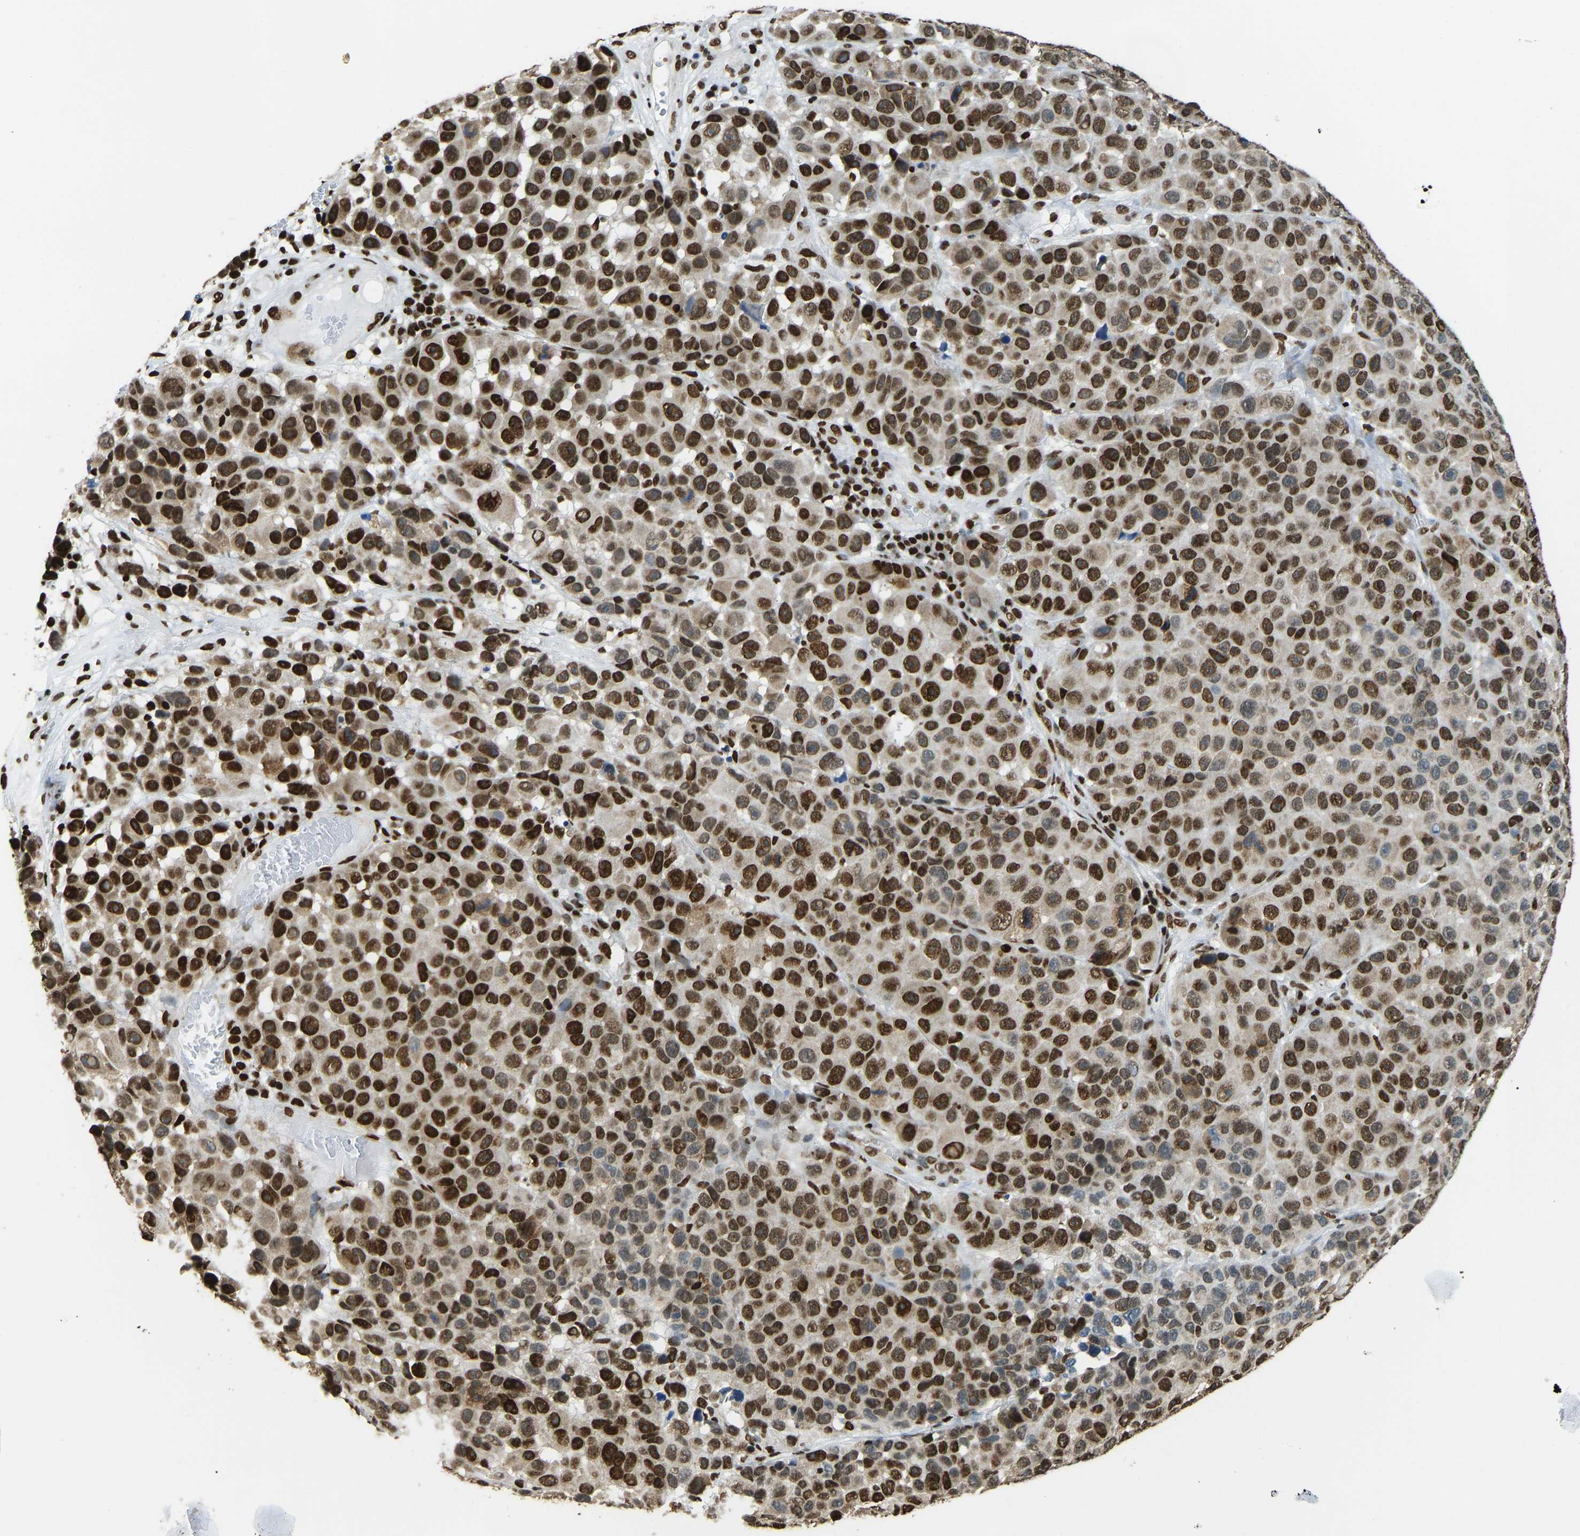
{"staining": {"intensity": "strong", "quantity": ">75%", "location": "nuclear"}, "tissue": "melanoma", "cell_type": "Tumor cells", "image_type": "cancer", "snomed": [{"axis": "morphology", "description": "Malignant melanoma, NOS"}, {"axis": "topography", "description": "Skin"}], "caption": "Protein expression analysis of human melanoma reveals strong nuclear positivity in approximately >75% of tumor cells.", "gene": "ZSCAN20", "patient": {"sex": "male", "age": 53}}